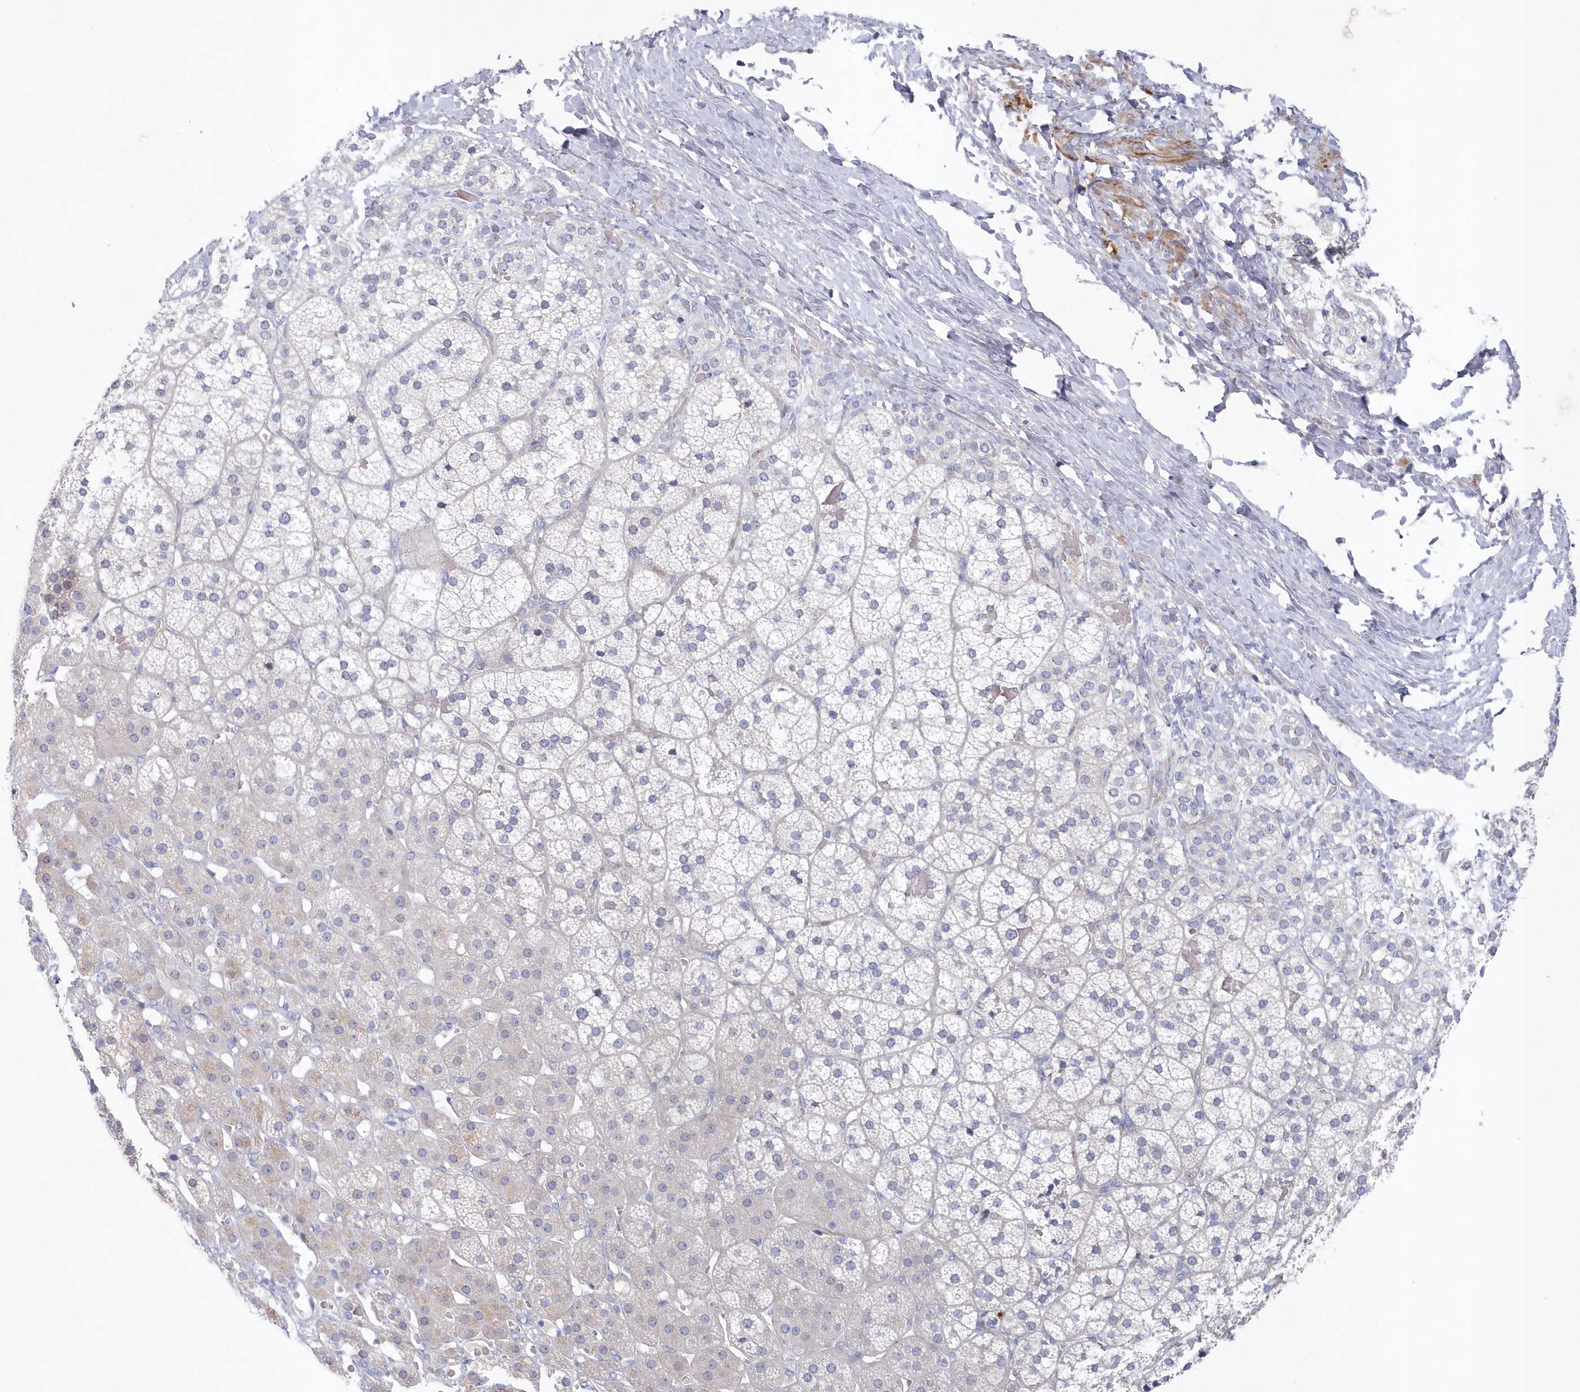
{"staining": {"intensity": "weak", "quantity": "<25%", "location": "cytoplasmic/membranous"}, "tissue": "adrenal gland", "cell_type": "Glandular cells", "image_type": "normal", "snomed": [{"axis": "morphology", "description": "Normal tissue, NOS"}, {"axis": "topography", "description": "Adrenal gland"}], "caption": "High power microscopy photomicrograph of an IHC histopathology image of normal adrenal gland, revealing no significant positivity in glandular cells.", "gene": "KIAA1586", "patient": {"sex": "female", "age": 44}}